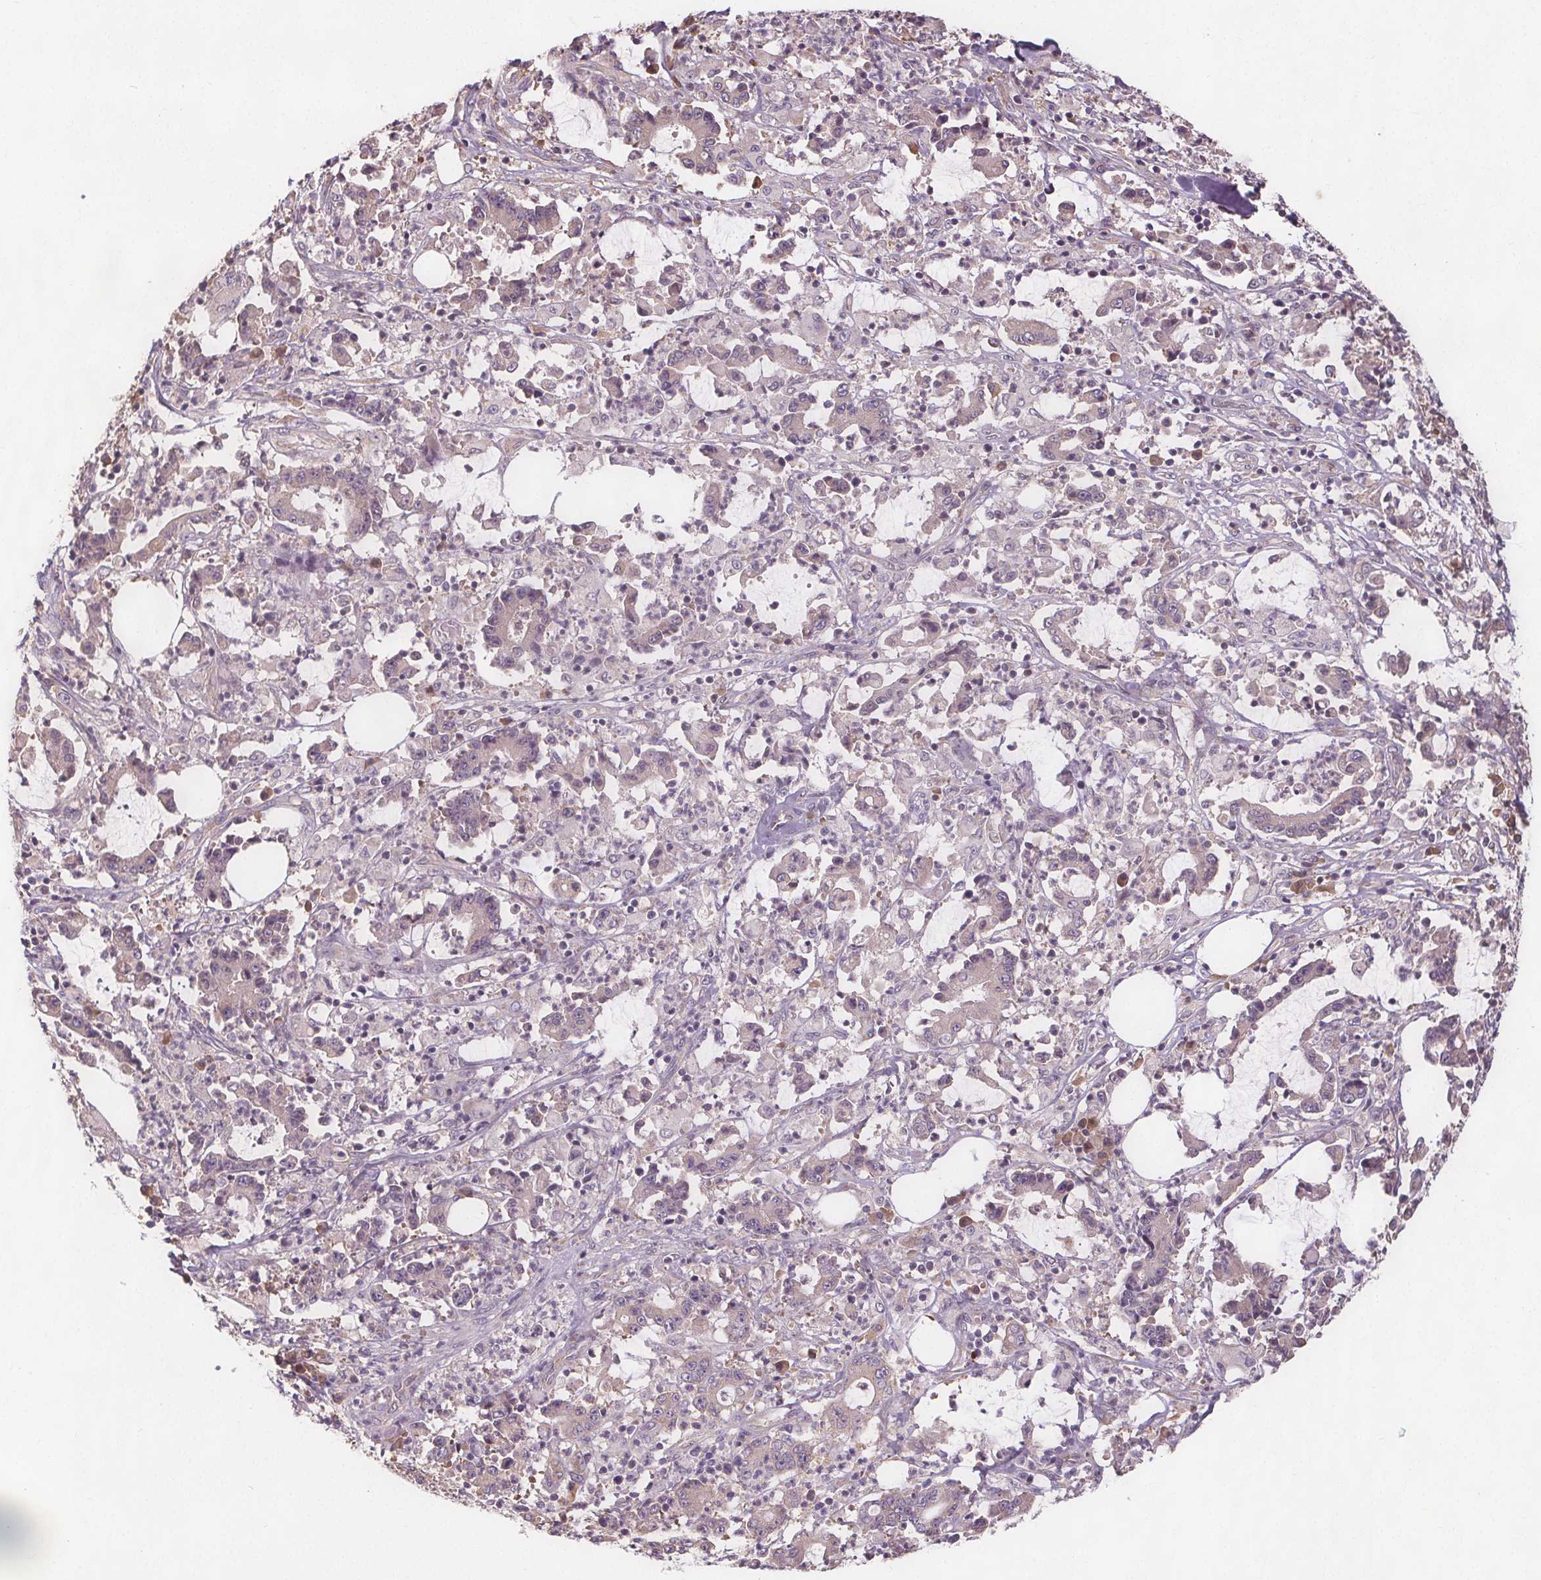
{"staining": {"intensity": "negative", "quantity": "none", "location": "none"}, "tissue": "stomach cancer", "cell_type": "Tumor cells", "image_type": "cancer", "snomed": [{"axis": "morphology", "description": "Adenocarcinoma, NOS"}, {"axis": "topography", "description": "Stomach, upper"}], "caption": "Immunohistochemistry histopathology image of neoplastic tissue: human stomach cancer stained with DAB demonstrates no significant protein positivity in tumor cells.", "gene": "TMEM80", "patient": {"sex": "male", "age": 68}}